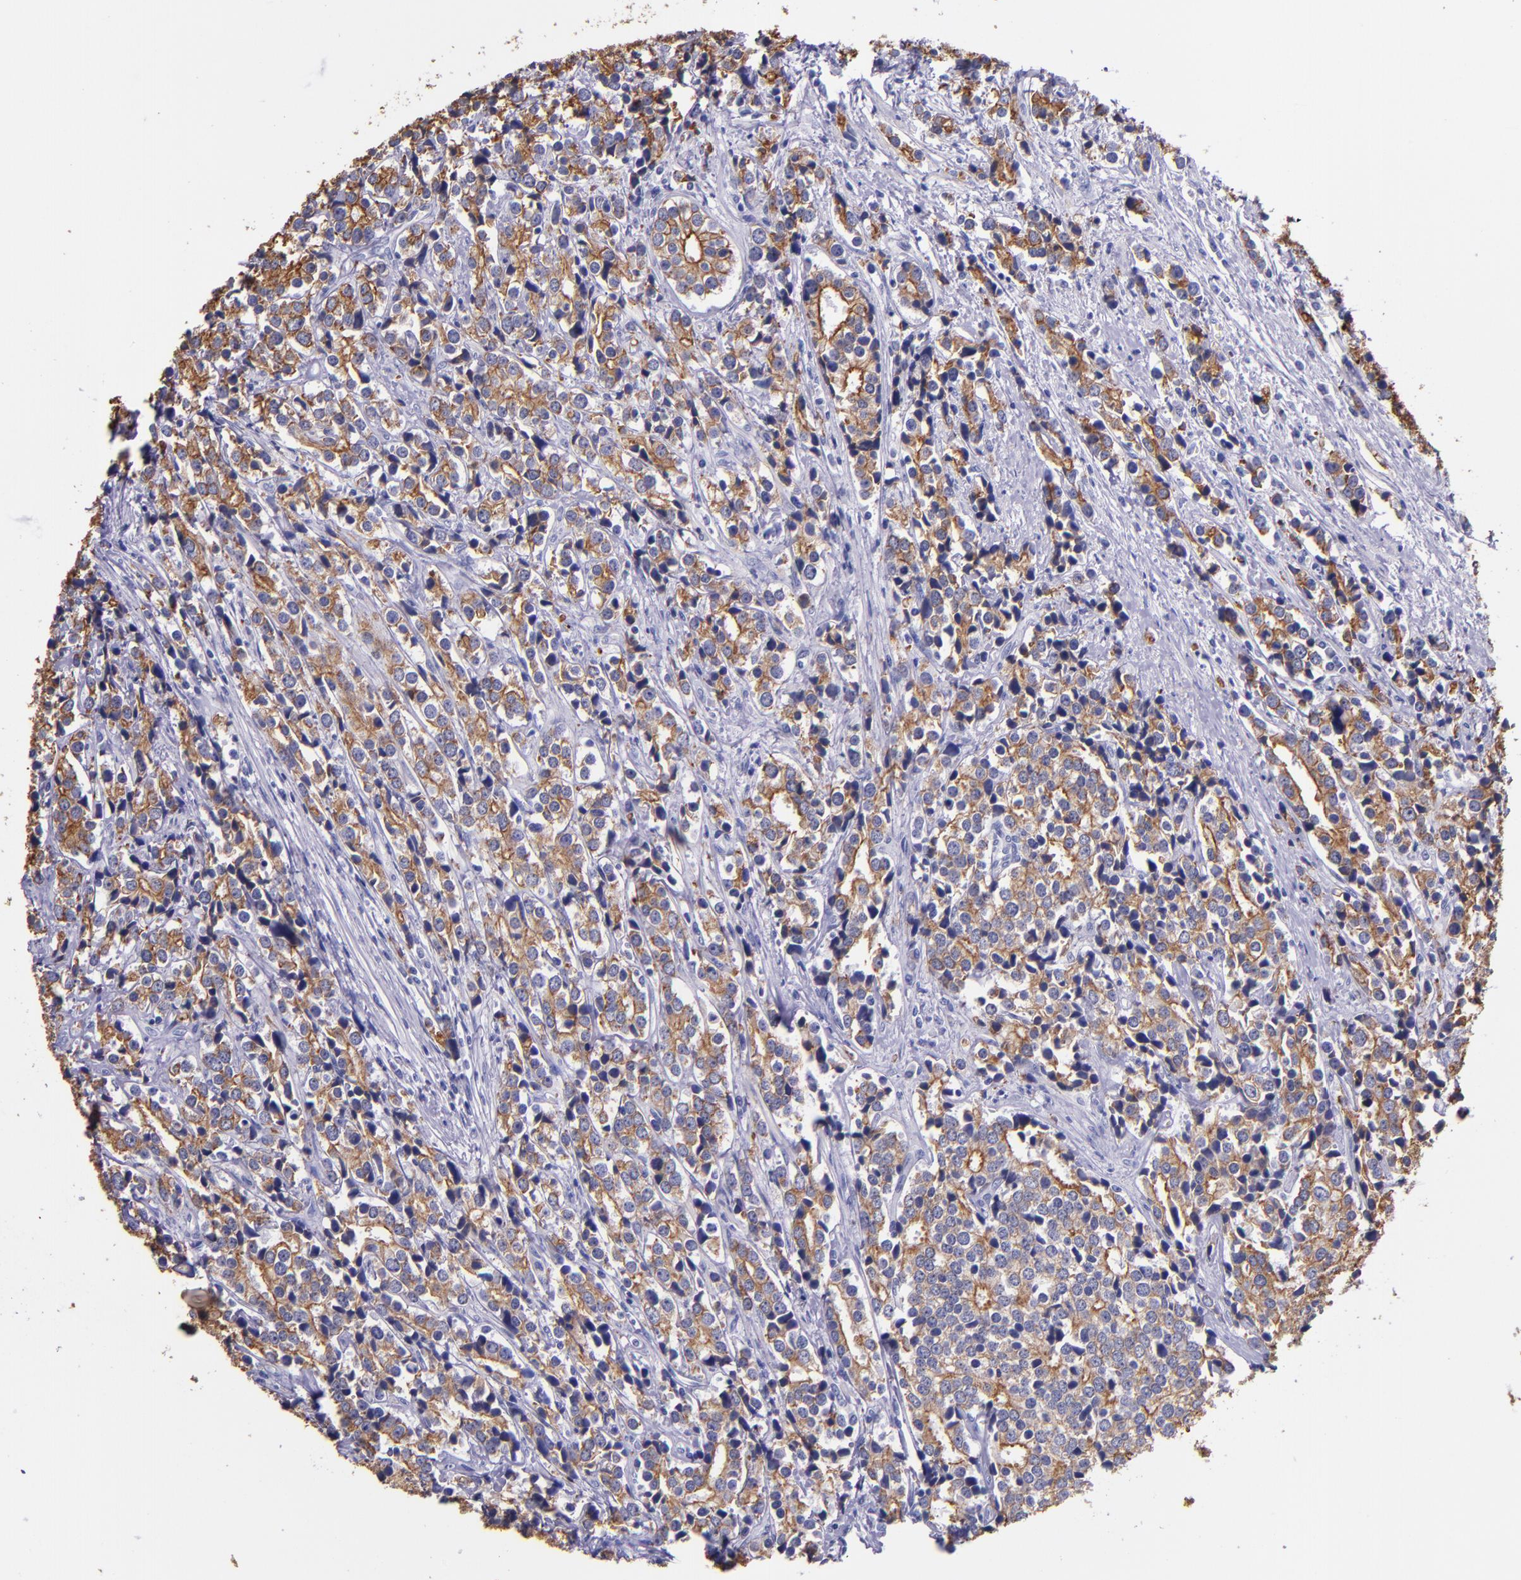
{"staining": {"intensity": "moderate", "quantity": ">75%", "location": "cytoplasmic/membranous"}, "tissue": "prostate cancer", "cell_type": "Tumor cells", "image_type": "cancer", "snomed": [{"axis": "morphology", "description": "Adenocarcinoma, High grade"}, {"axis": "topography", "description": "Prostate"}], "caption": "Human adenocarcinoma (high-grade) (prostate) stained for a protein (brown) exhibits moderate cytoplasmic/membranous positive staining in approximately >75% of tumor cells.", "gene": "KRT4", "patient": {"sex": "male", "age": 71}}